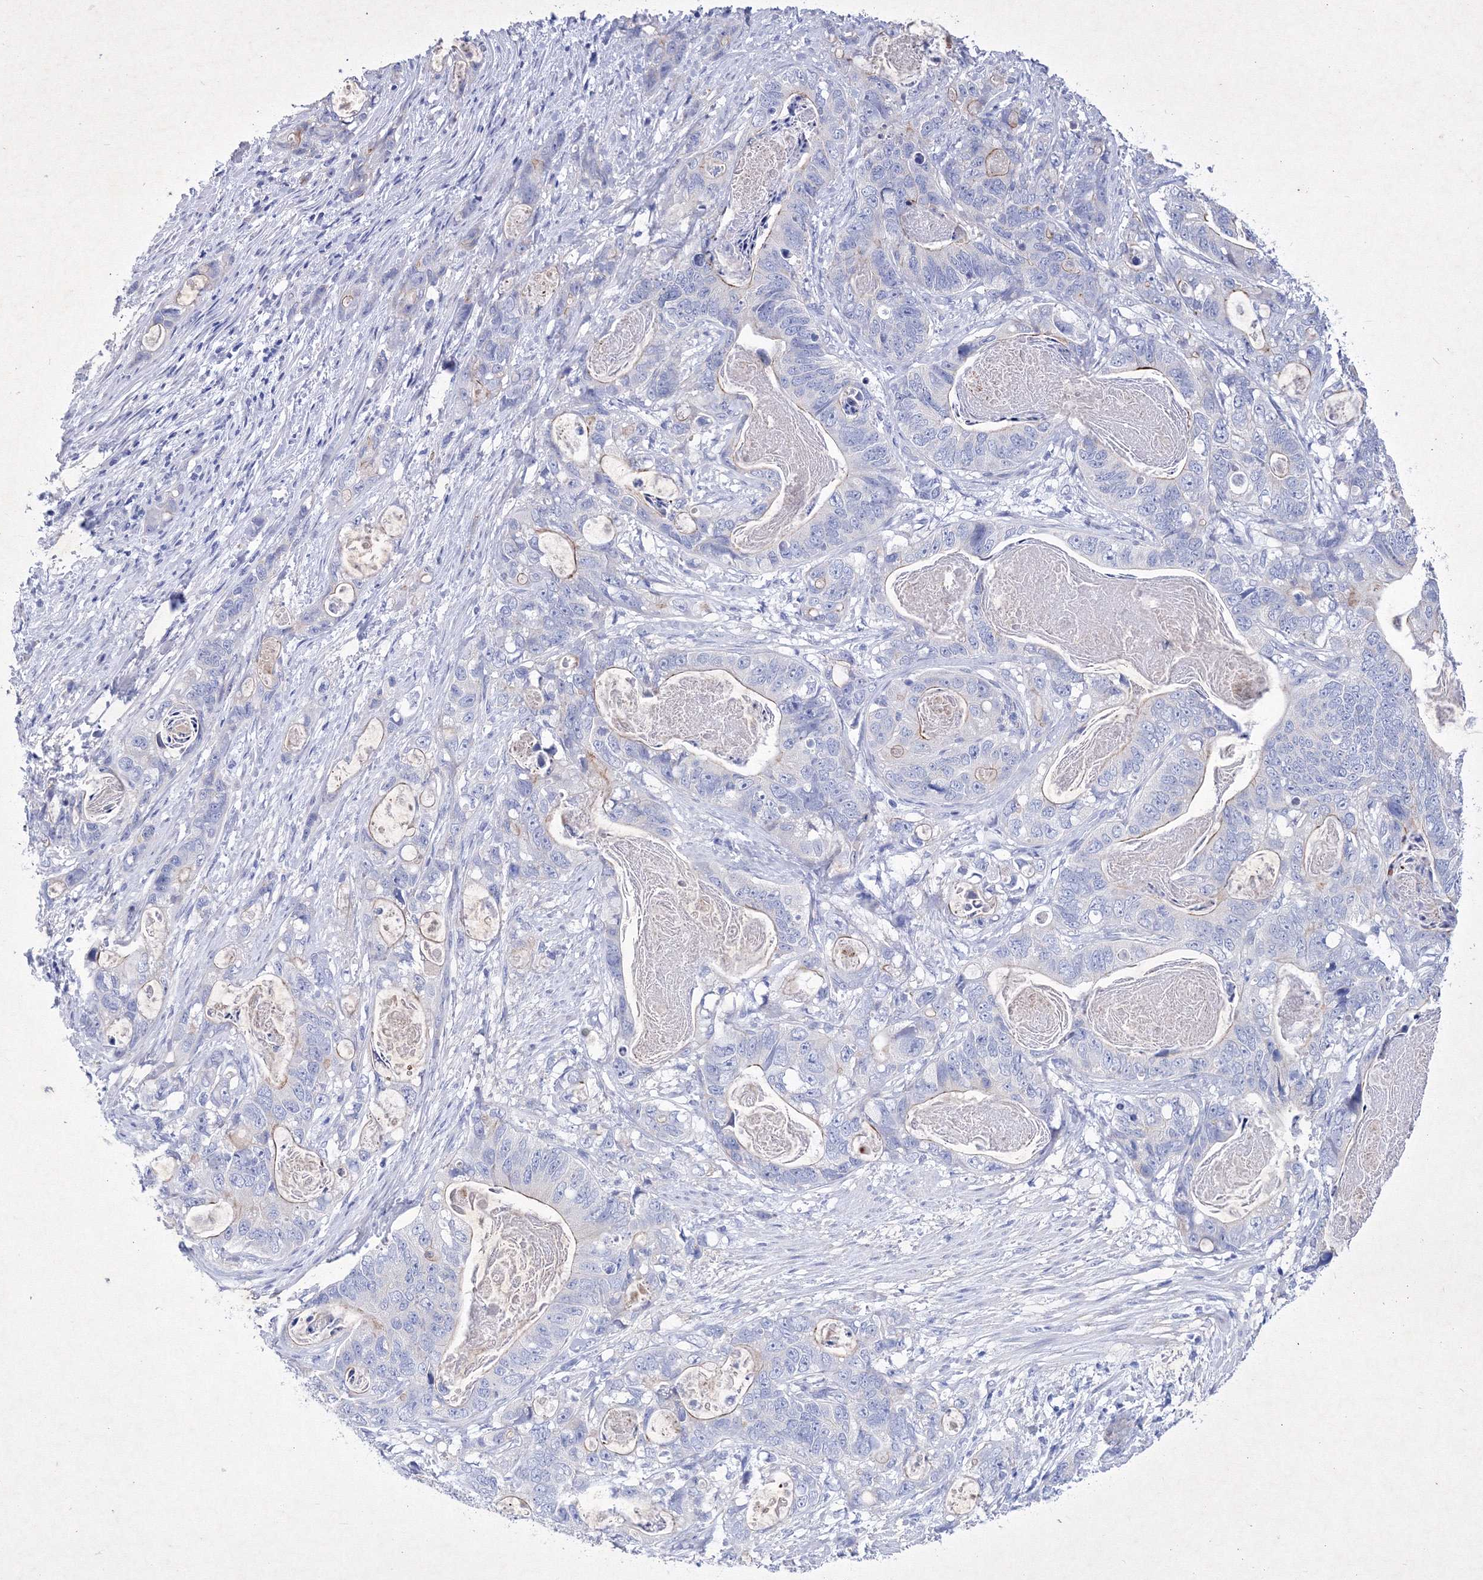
{"staining": {"intensity": "negative", "quantity": "none", "location": "none"}, "tissue": "stomach cancer", "cell_type": "Tumor cells", "image_type": "cancer", "snomed": [{"axis": "morphology", "description": "Normal tissue, NOS"}, {"axis": "morphology", "description": "Adenocarcinoma, NOS"}, {"axis": "topography", "description": "Stomach"}], "caption": "The micrograph shows no staining of tumor cells in adenocarcinoma (stomach).", "gene": "GPN1", "patient": {"sex": "female", "age": 89}}